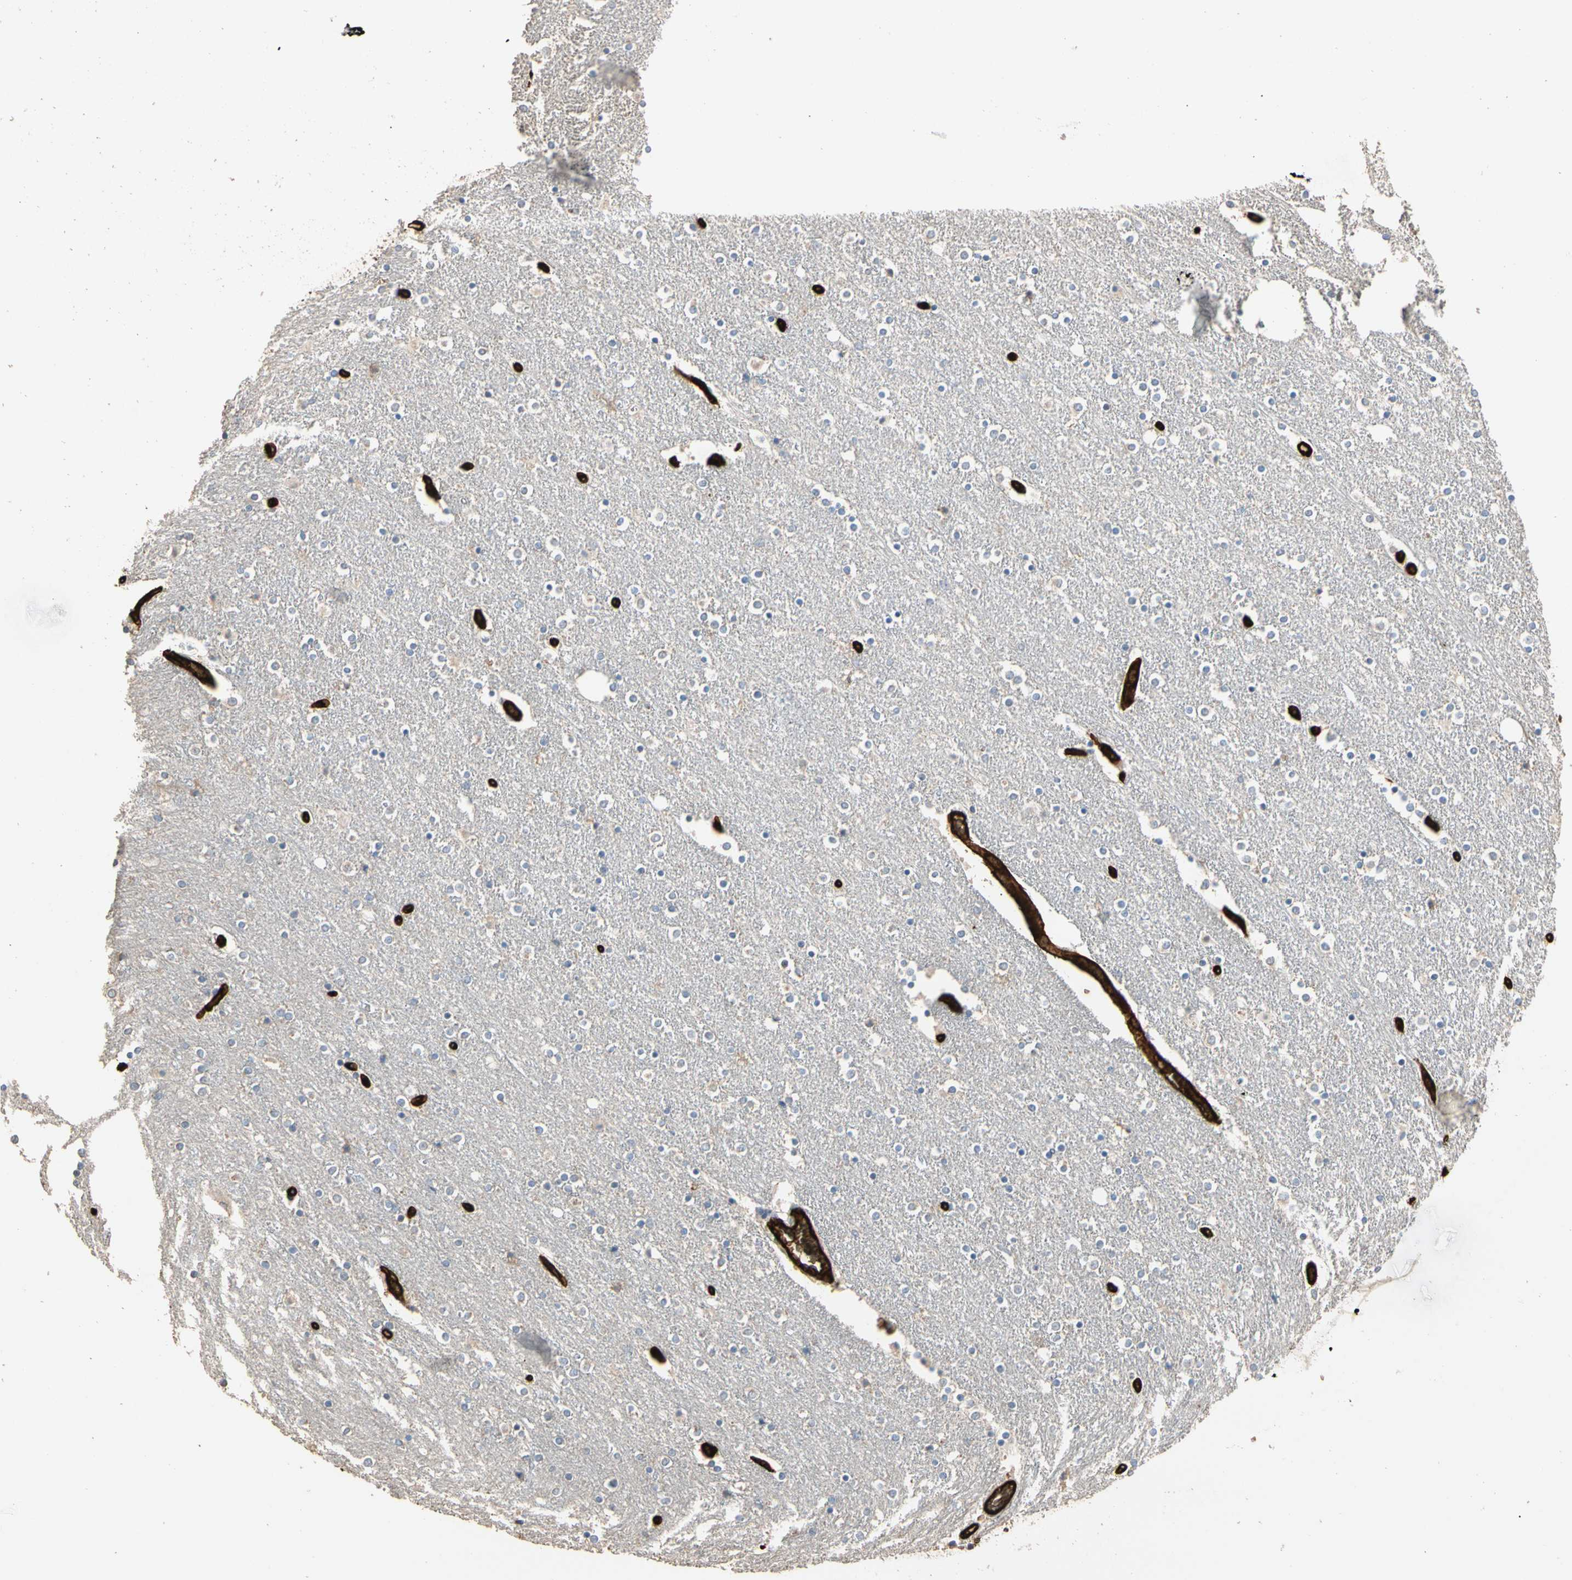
{"staining": {"intensity": "moderate", "quantity": "25%-75%", "location": "cytoplasmic/membranous"}, "tissue": "caudate", "cell_type": "Glial cells", "image_type": "normal", "snomed": [{"axis": "morphology", "description": "Normal tissue, NOS"}, {"axis": "topography", "description": "Lateral ventricle wall"}], "caption": "A brown stain labels moderate cytoplasmic/membranous positivity of a protein in glial cells of normal caudate.", "gene": "RIOK2", "patient": {"sex": "female", "age": 54}}